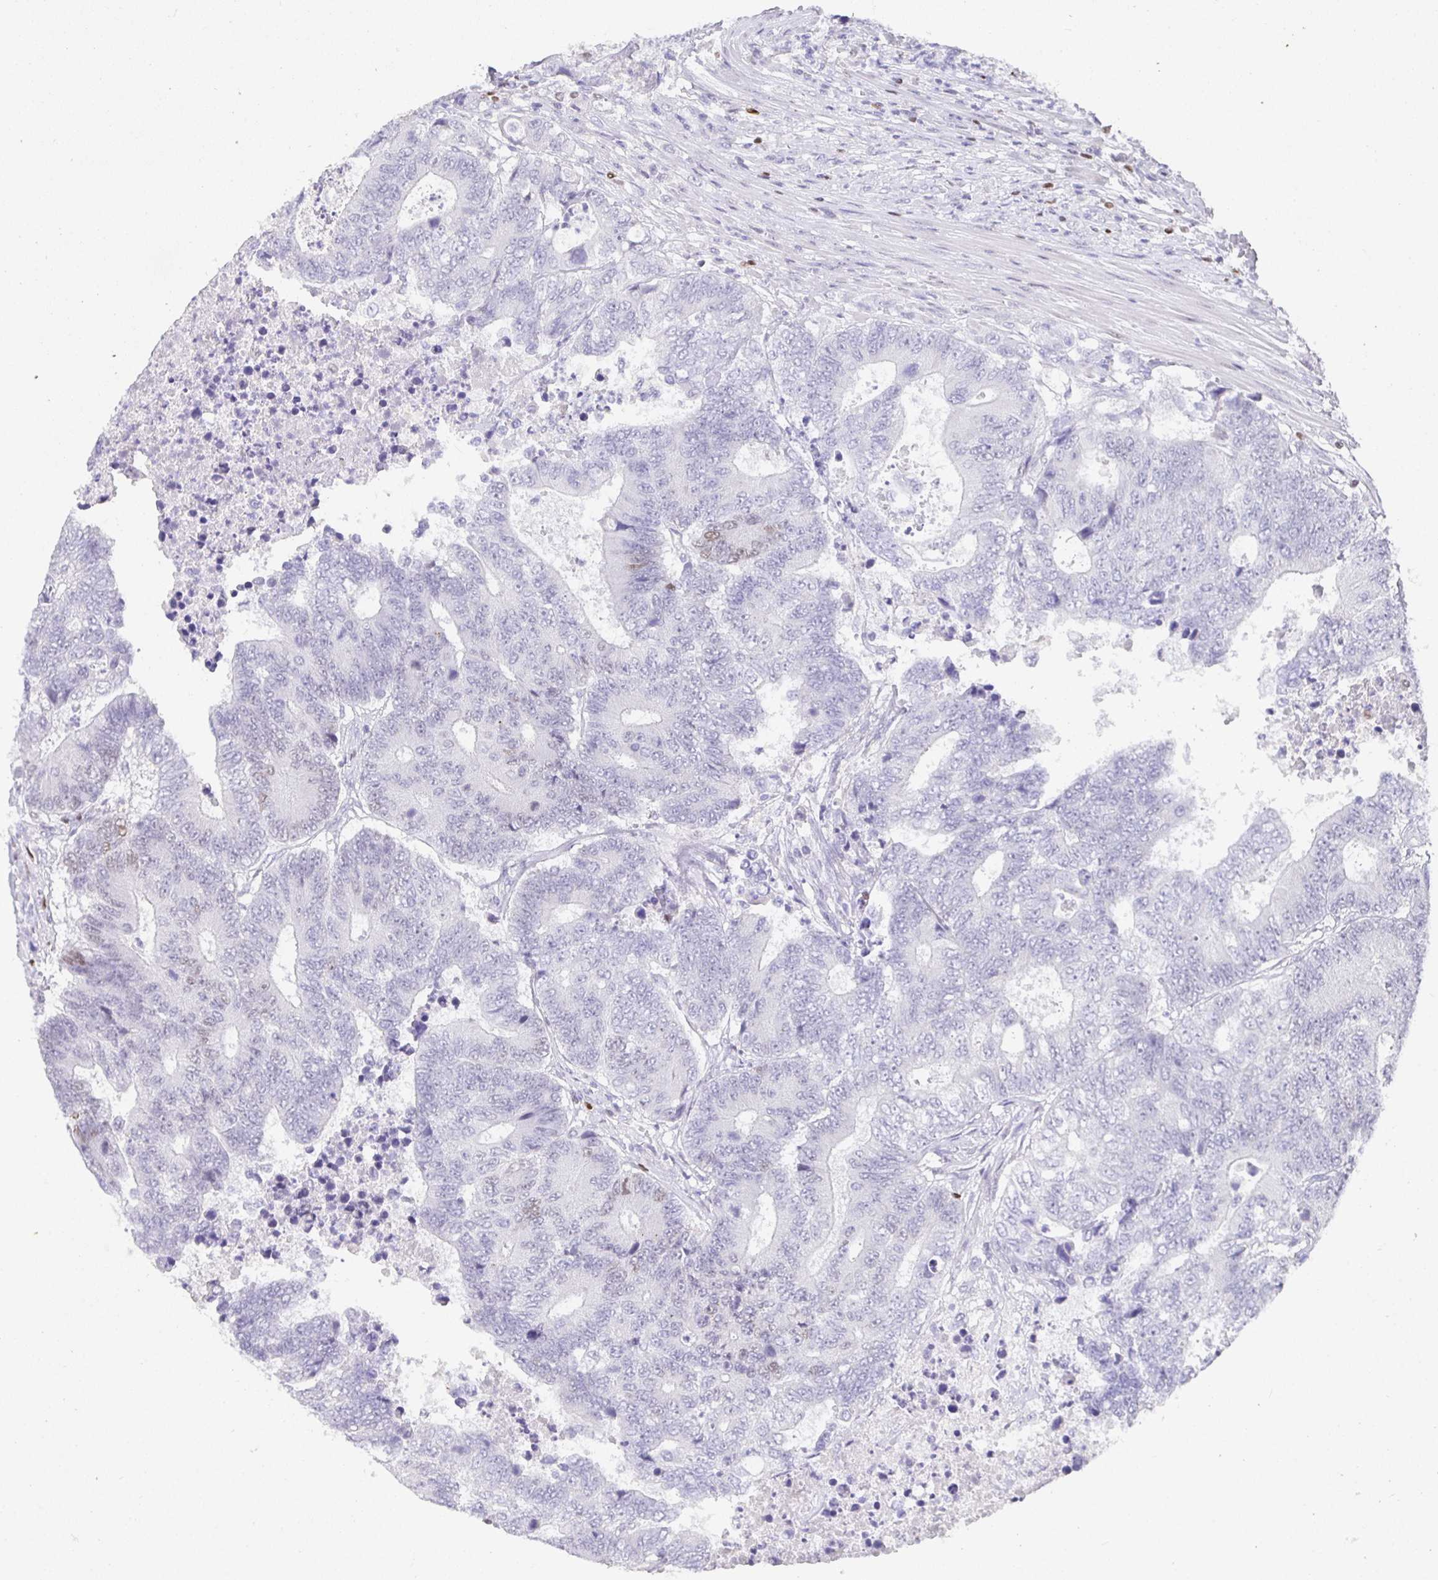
{"staining": {"intensity": "negative", "quantity": "none", "location": "none"}, "tissue": "colorectal cancer", "cell_type": "Tumor cells", "image_type": "cancer", "snomed": [{"axis": "morphology", "description": "Adenocarcinoma, NOS"}, {"axis": "topography", "description": "Colon"}], "caption": "Tumor cells are negative for brown protein staining in colorectal cancer.", "gene": "SATB1", "patient": {"sex": "female", "age": 48}}